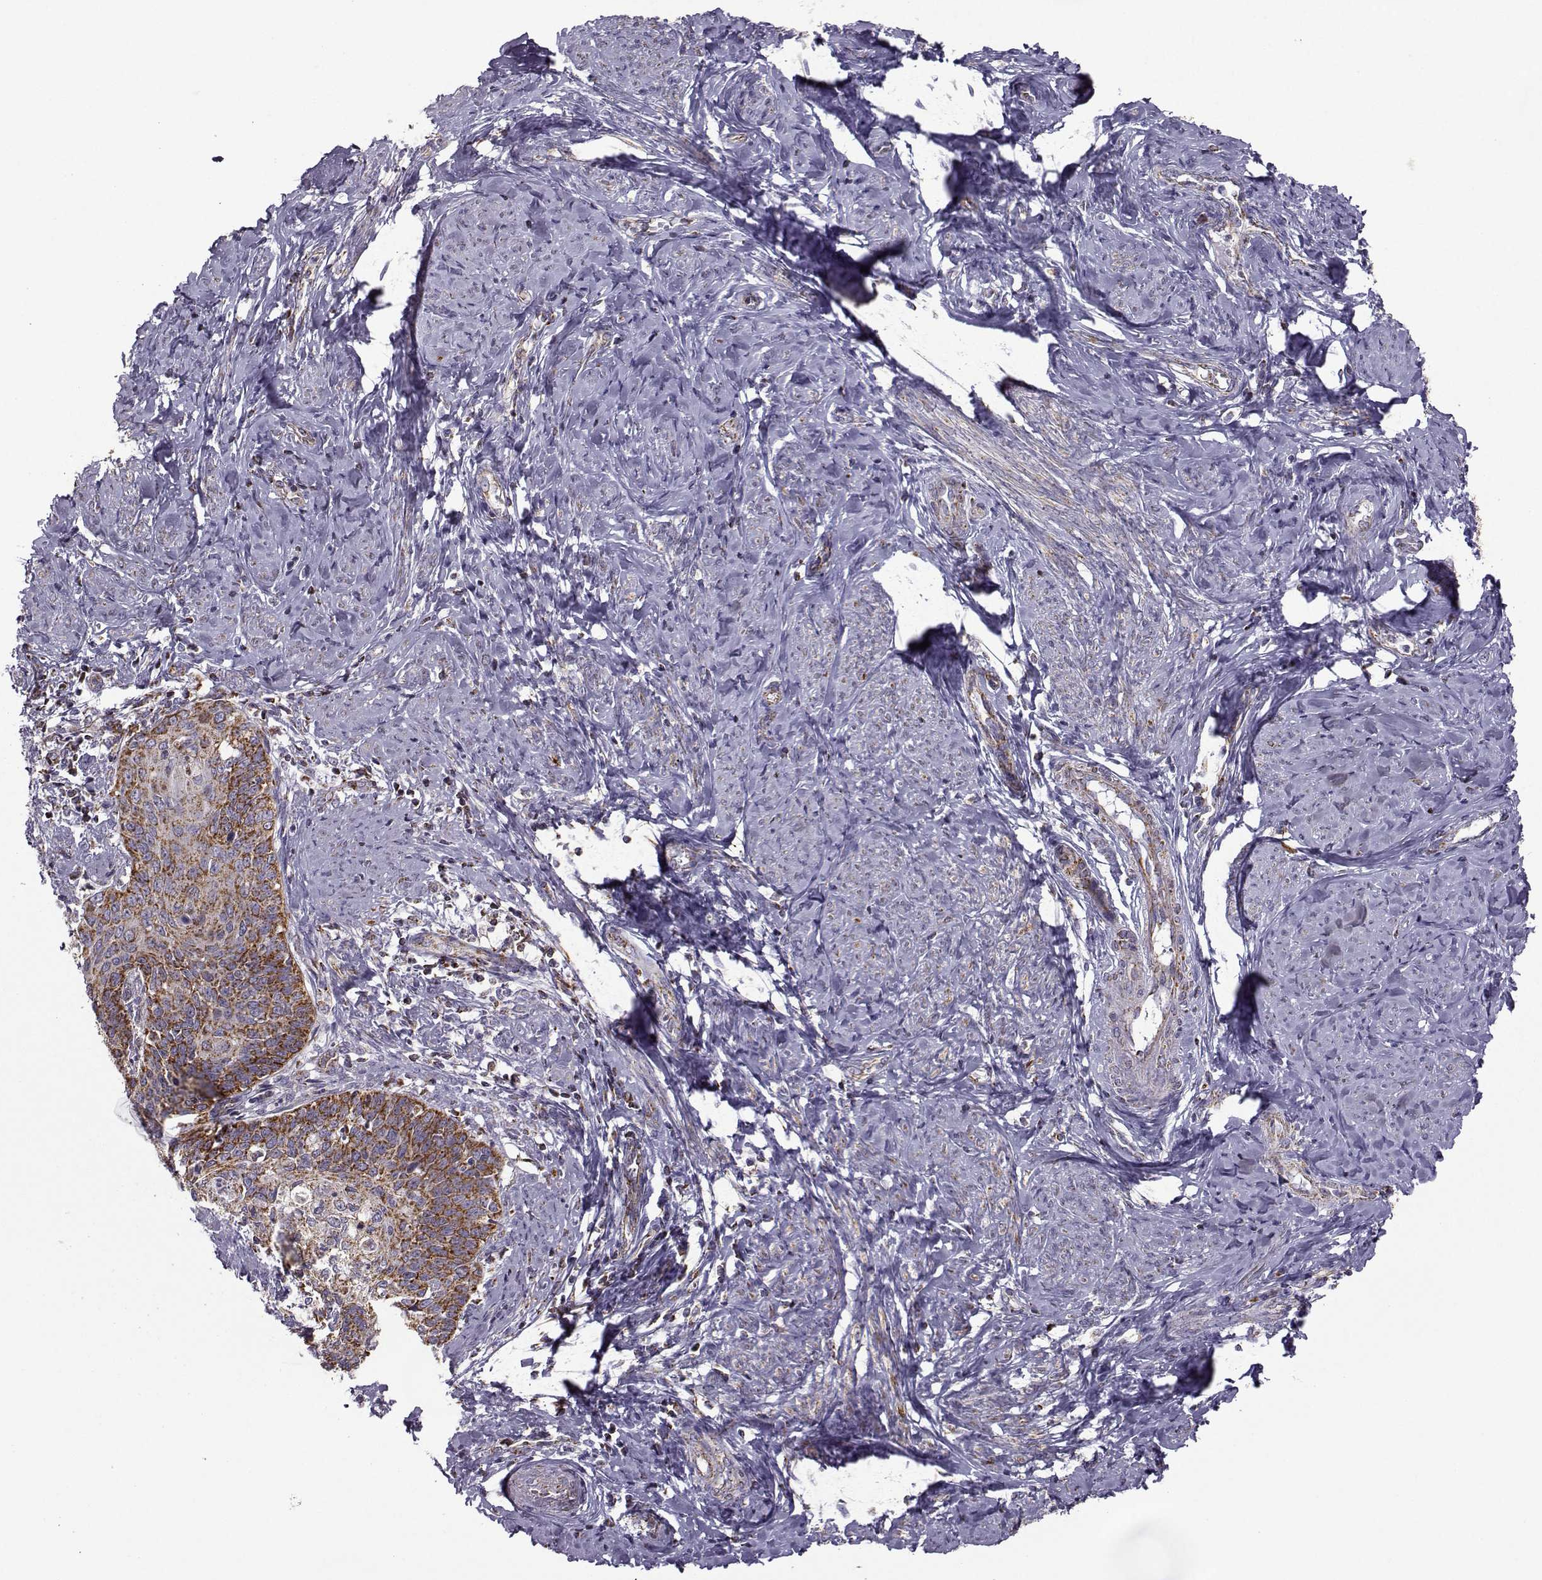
{"staining": {"intensity": "strong", "quantity": ">75%", "location": "cytoplasmic/membranous"}, "tissue": "cervical cancer", "cell_type": "Tumor cells", "image_type": "cancer", "snomed": [{"axis": "morphology", "description": "Normal tissue, NOS"}, {"axis": "morphology", "description": "Squamous cell carcinoma, NOS"}, {"axis": "topography", "description": "Cervix"}], "caption": "The photomicrograph displays staining of squamous cell carcinoma (cervical), revealing strong cytoplasmic/membranous protein expression (brown color) within tumor cells.", "gene": "NECAB3", "patient": {"sex": "female", "age": 39}}